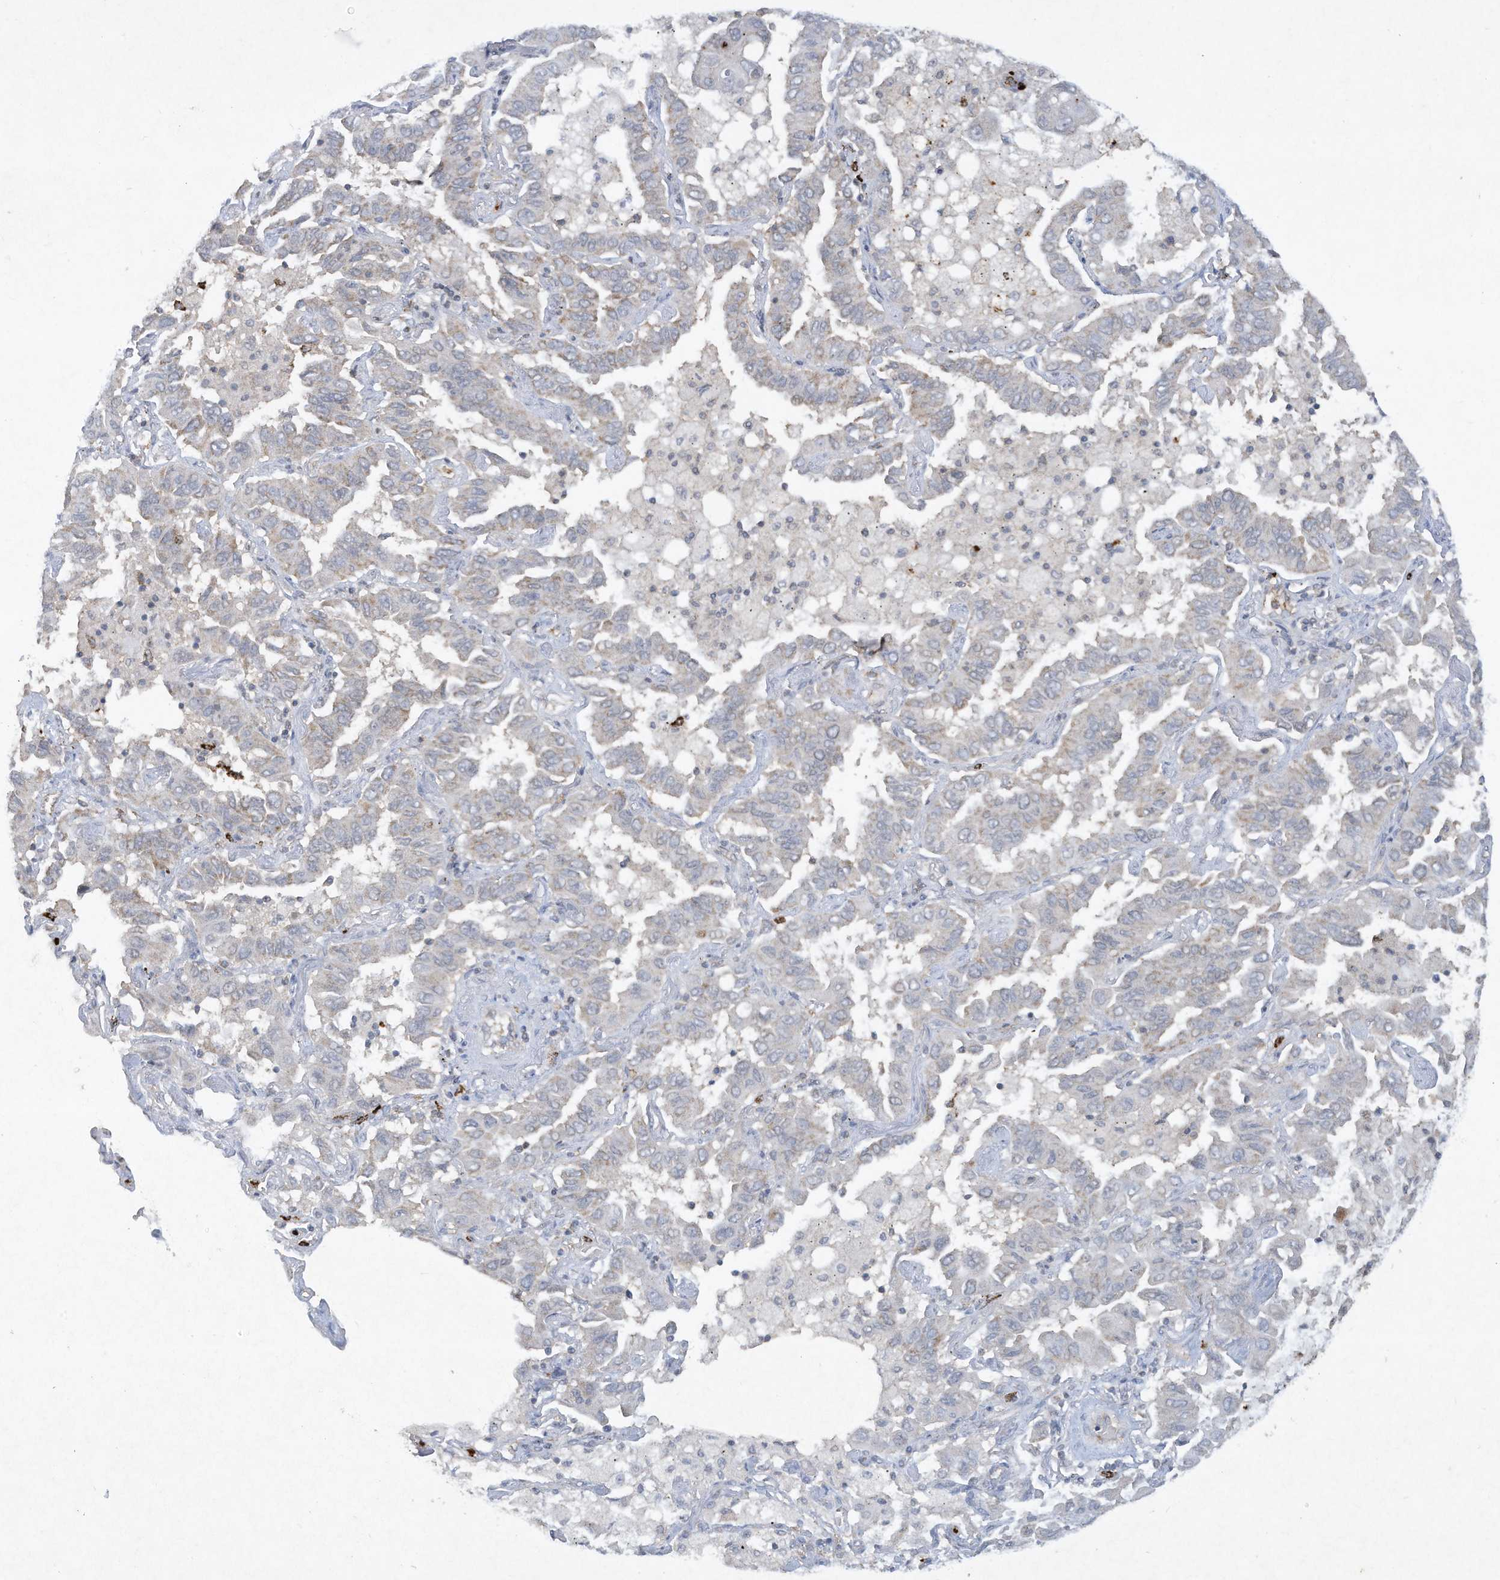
{"staining": {"intensity": "weak", "quantity": "<25%", "location": "cytoplasmic/membranous"}, "tissue": "lung cancer", "cell_type": "Tumor cells", "image_type": "cancer", "snomed": [{"axis": "morphology", "description": "Adenocarcinoma, NOS"}, {"axis": "topography", "description": "Lung"}], "caption": "Immunohistochemistry (IHC) histopathology image of human lung cancer (adenocarcinoma) stained for a protein (brown), which exhibits no expression in tumor cells.", "gene": "CHRNA4", "patient": {"sex": "male", "age": 64}}